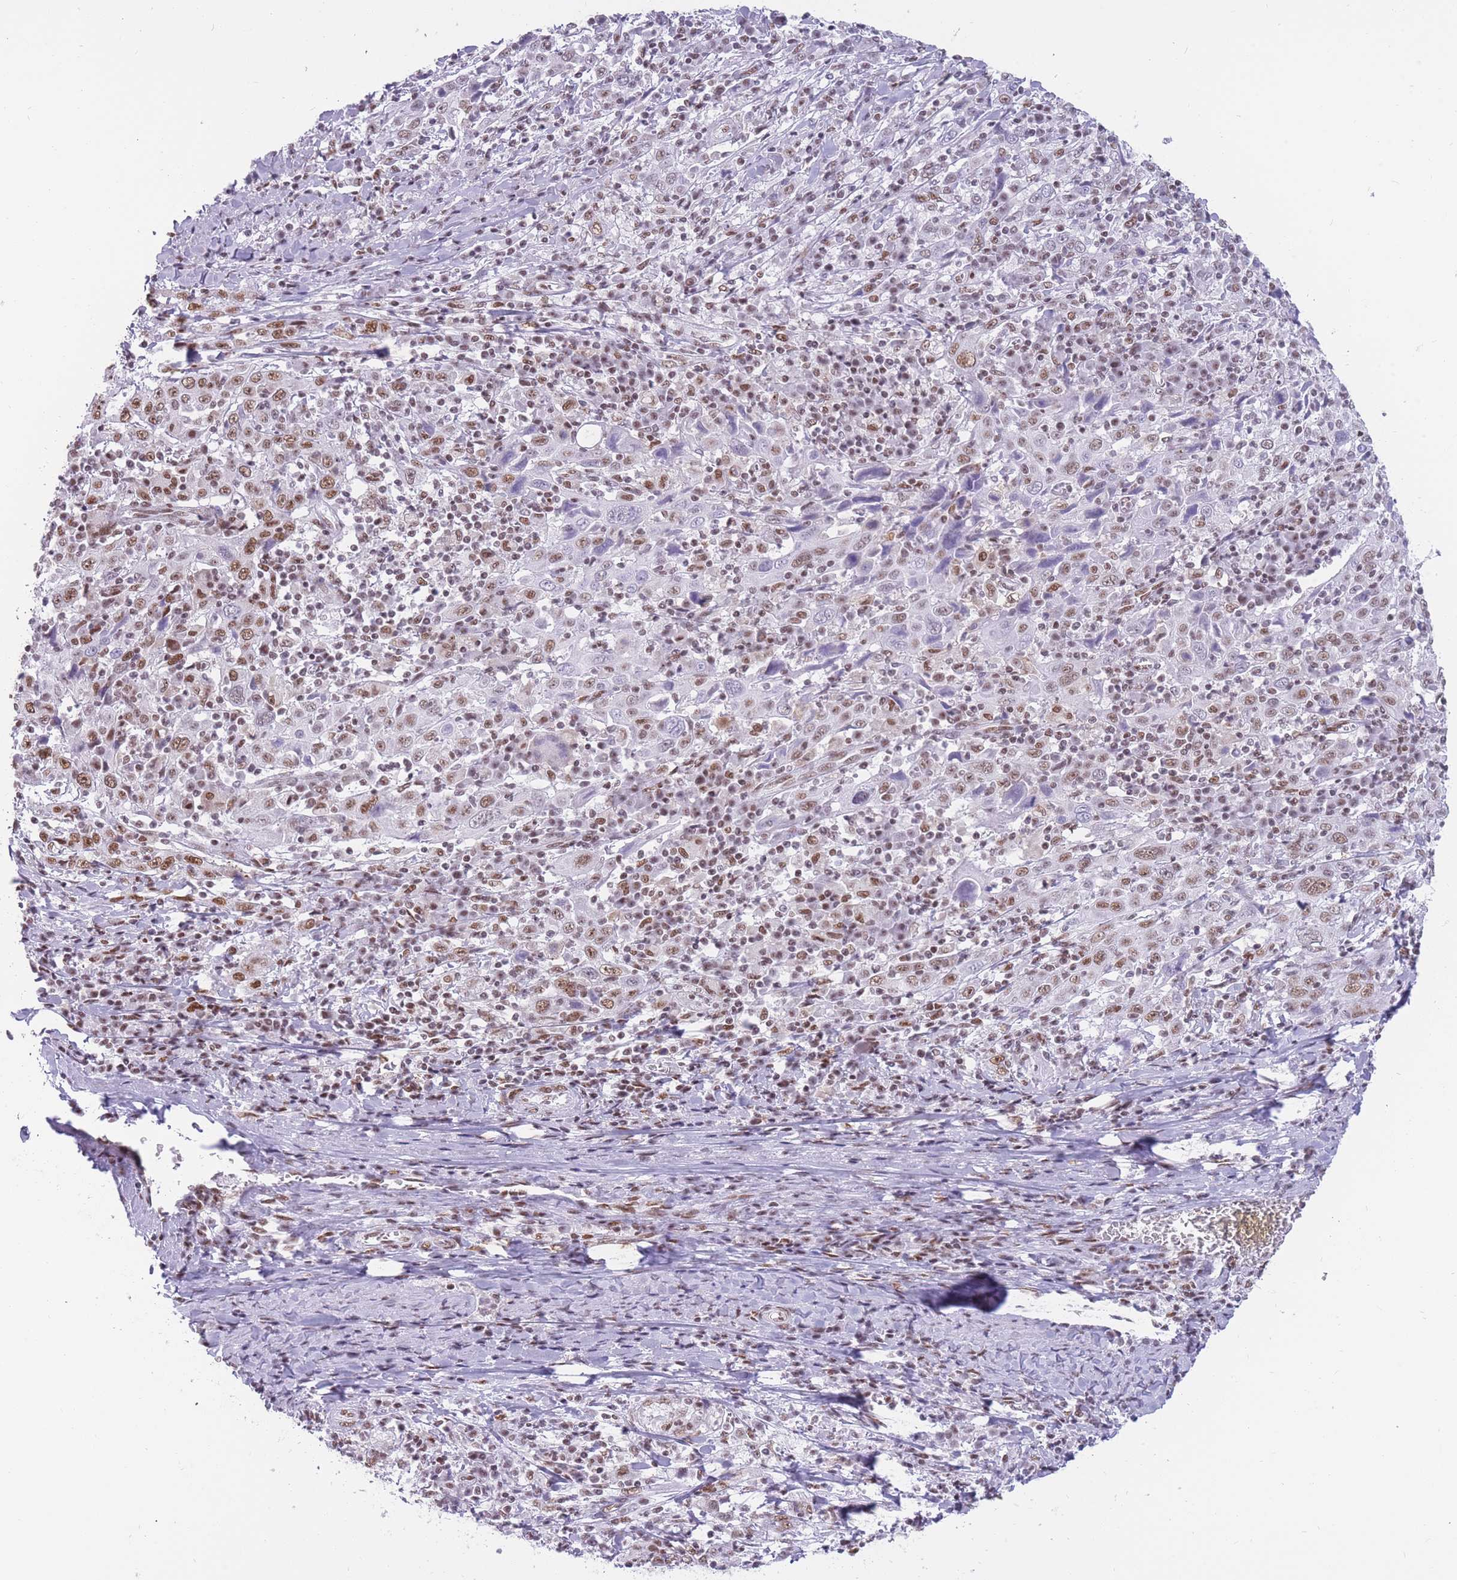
{"staining": {"intensity": "moderate", "quantity": ">75%", "location": "nuclear"}, "tissue": "cervical cancer", "cell_type": "Tumor cells", "image_type": "cancer", "snomed": [{"axis": "morphology", "description": "Squamous cell carcinoma, NOS"}, {"axis": "topography", "description": "Cervix"}], "caption": "Immunohistochemistry micrograph of cervical cancer (squamous cell carcinoma) stained for a protein (brown), which shows medium levels of moderate nuclear positivity in about >75% of tumor cells.", "gene": "HNRNPUL1", "patient": {"sex": "female", "age": 46}}